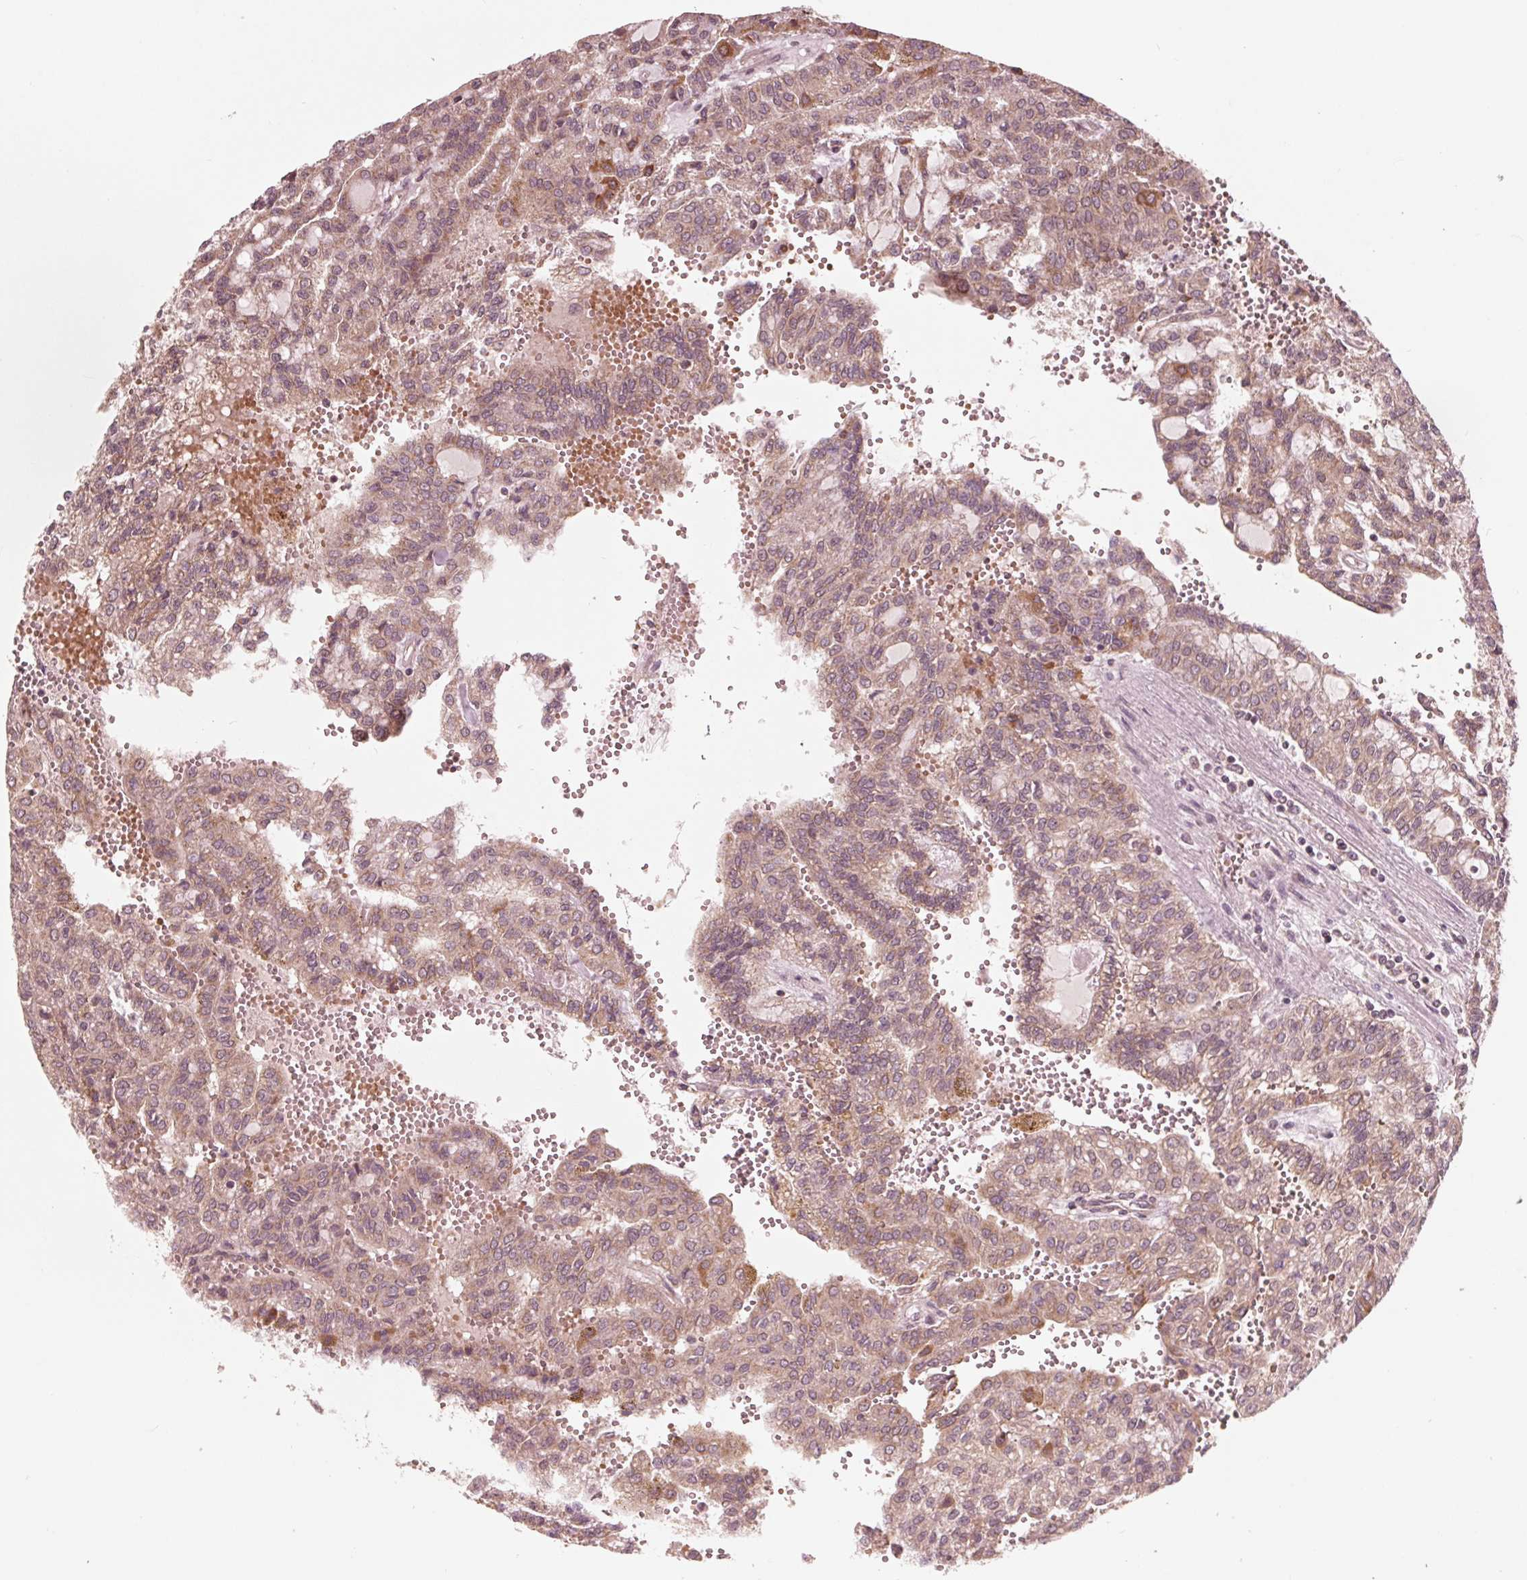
{"staining": {"intensity": "weak", "quantity": ">75%", "location": "cytoplasmic/membranous"}, "tissue": "renal cancer", "cell_type": "Tumor cells", "image_type": "cancer", "snomed": [{"axis": "morphology", "description": "Adenocarcinoma, NOS"}, {"axis": "topography", "description": "Kidney"}], "caption": "About >75% of tumor cells in human renal adenocarcinoma demonstrate weak cytoplasmic/membranous protein staining as visualized by brown immunohistochemical staining.", "gene": "UBALD1", "patient": {"sex": "male", "age": 63}}